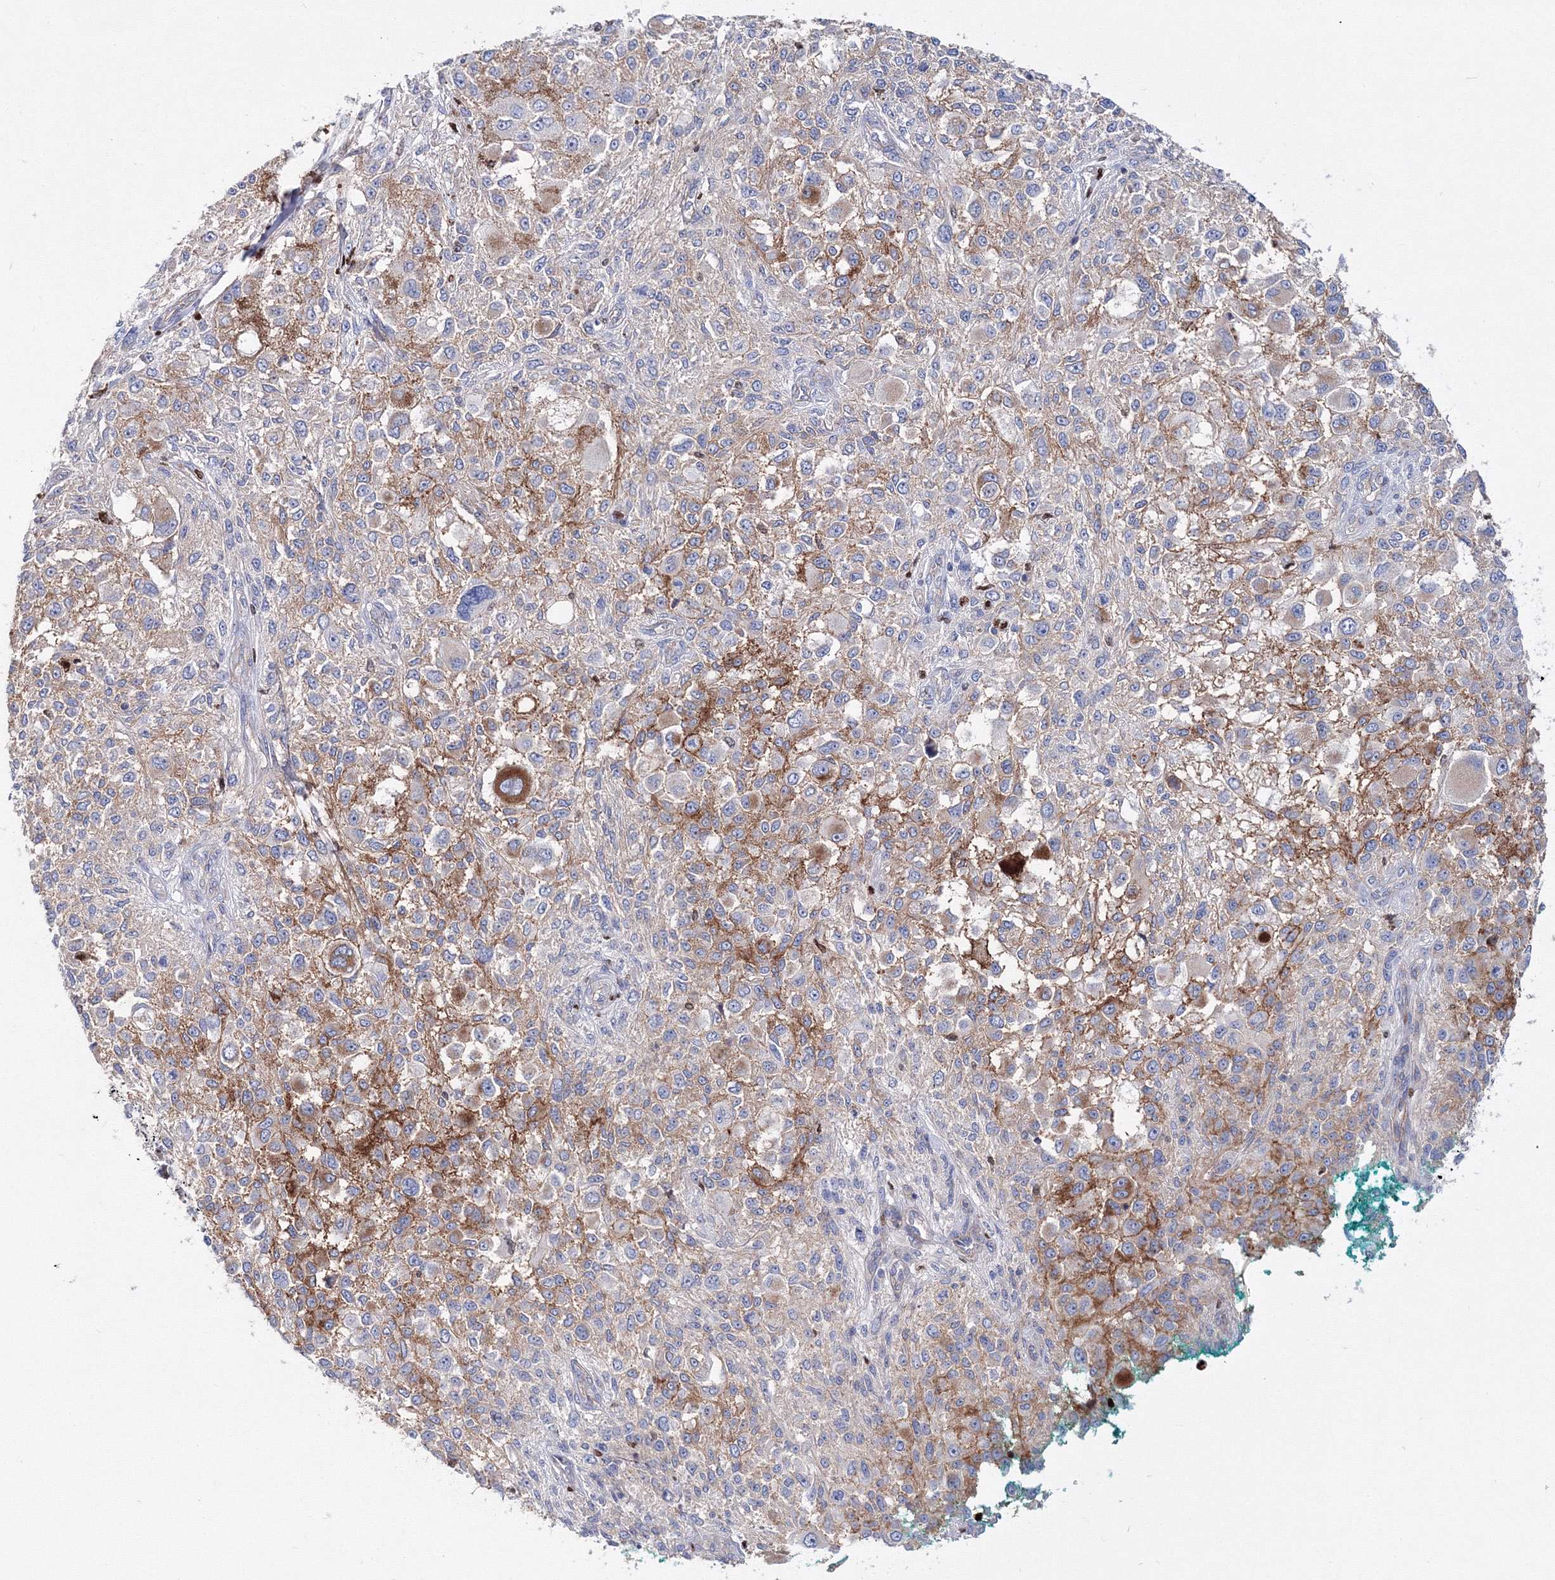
{"staining": {"intensity": "moderate", "quantity": "<25%", "location": "cytoplasmic/membranous"}, "tissue": "melanoma", "cell_type": "Tumor cells", "image_type": "cancer", "snomed": [{"axis": "morphology", "description": "Necrosis, NOS"}, {"axis": "morphology", "description": "Malignant melanoma, NOS"}, {"axis": "topography", "description": "Skin"}], "caption": "The immunohistochemical stain labels moderate cytoplasmic/membranous staining in tumor cells of malignant melanoma tissue.", "gene": "C11orf52", "patient": {"sex": "female", "age": 87}}